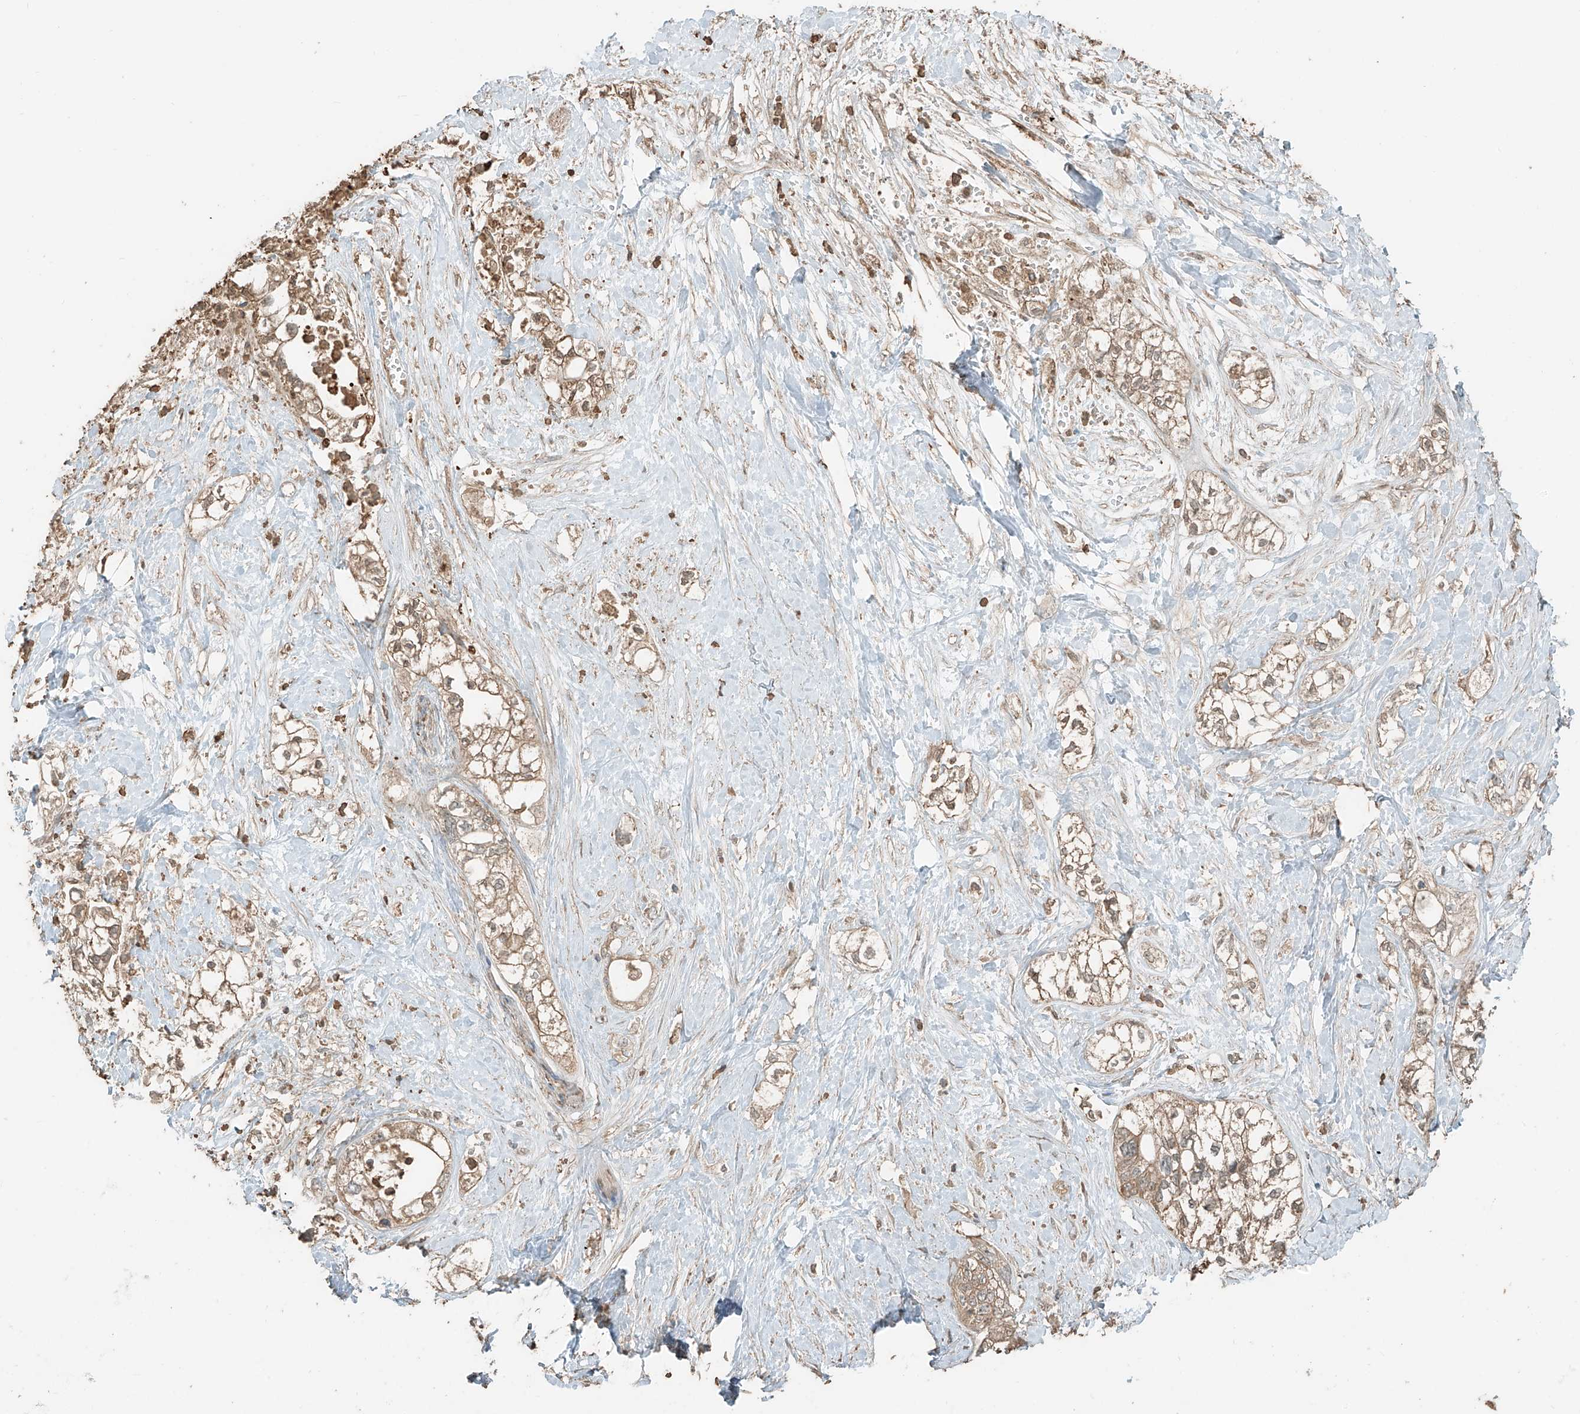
{"staining": {"intensity": "moderate", "quantity": ">75%", "location": "cytoplasmic/membranous"}, "tissue": "pancreatic cancer", "cell_type": "Tumor cells", "image_type": "cancer", "snomed": [{"axis": "morphology", "description": "Adenocarcinoma, NOS"}, {"axis": "topography", "description": "Pancreas"}], "caption": "A high-resolution photomicrograph shows IHC staining of pancreatic cancer, which exhibits moderate cytoplasmic/membranous staining in about >75% of tumor cells.", "gene": "RFTN2", "patient": {"sex": "male", "age": 70}}